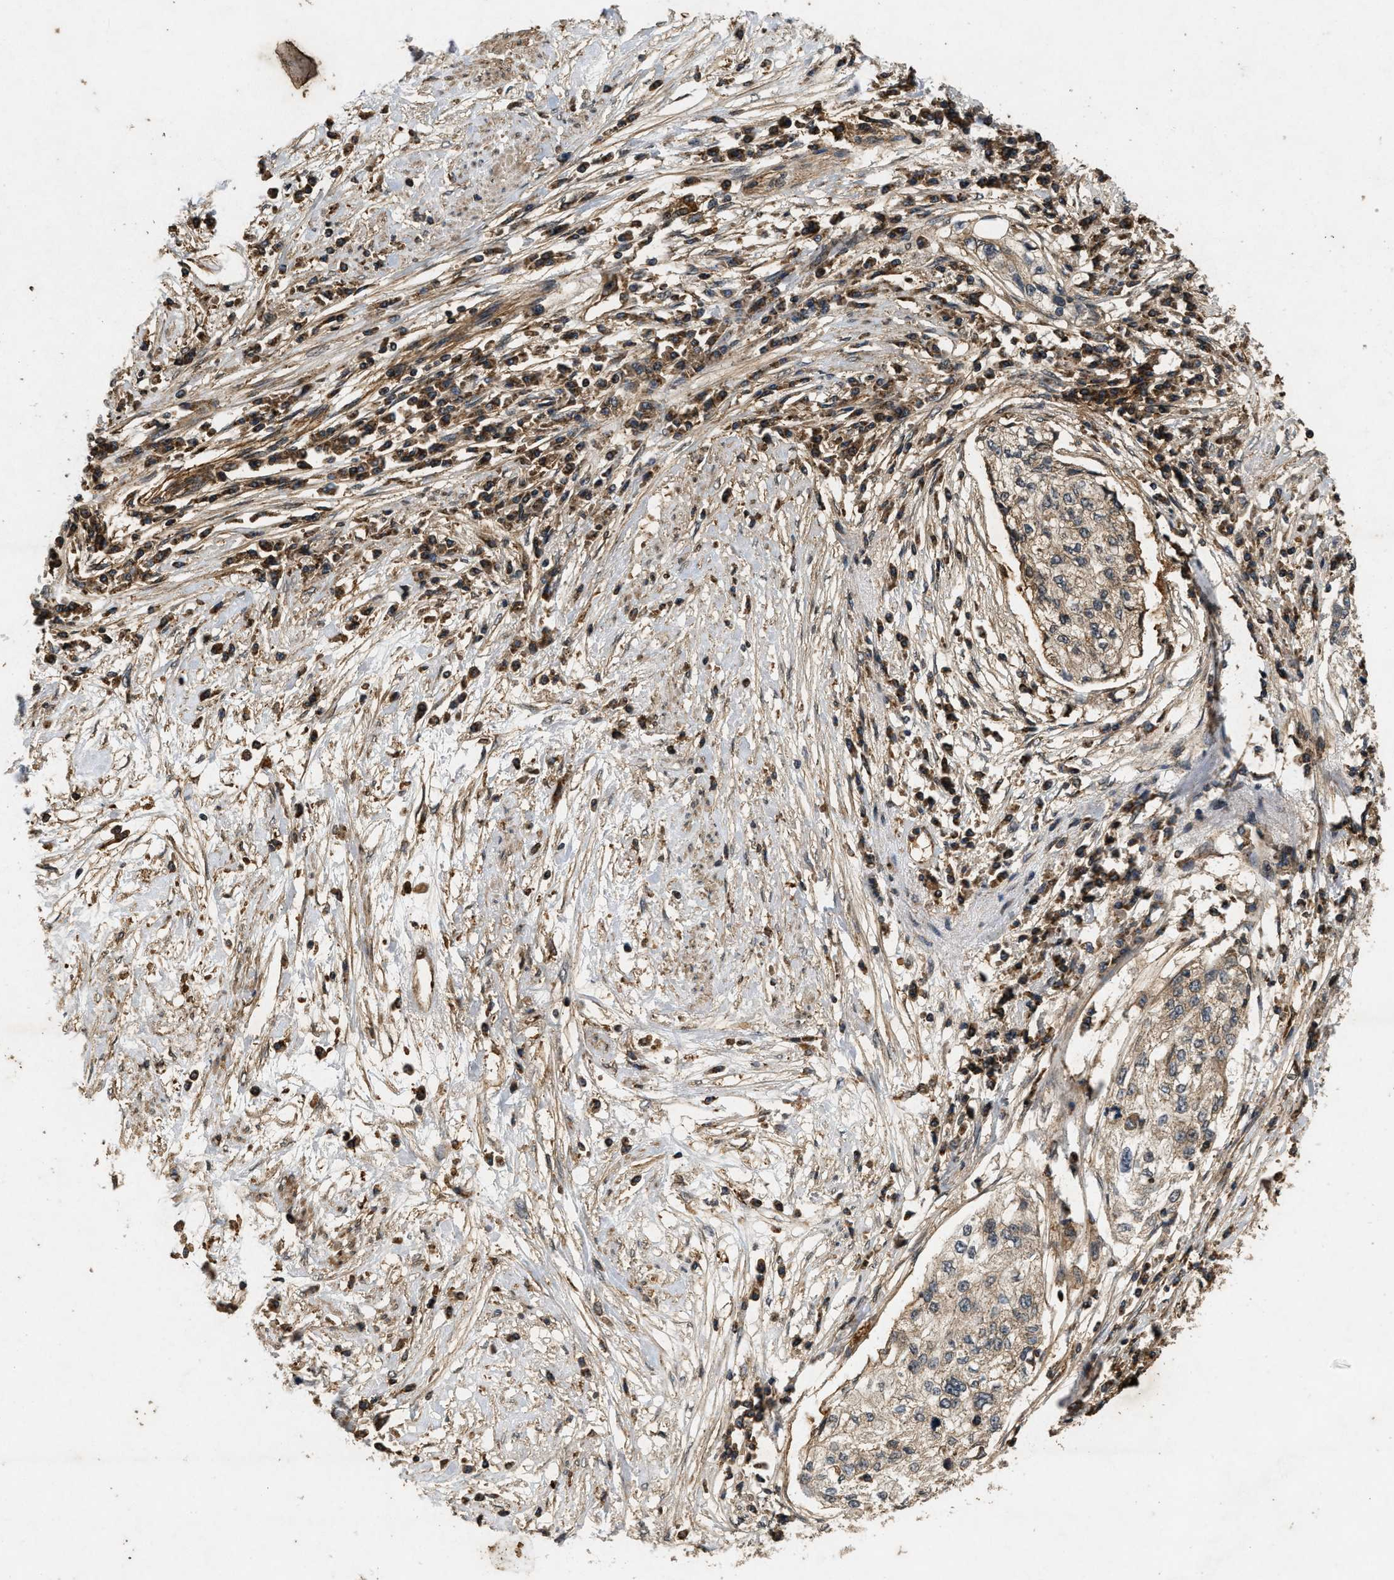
{"staining": {"intensity": "weak", "quantity": "<25%", "location": "cytoplasmic/membranous"}, "tissue": "cervical cancer", "cell_type": "Tumor cells", "image_type": "cancer", "snomed": [{"axis": "morphology", "description": "Squamous cell carcinoma, NOS"}, {"axis": "topography", "description": "Cervix"}], "caption": "Immunohistochemistry (IHC) micrograph of human cervical squamous cell carcinoma stained for a protein (brown), which exhibits no positivity in tumor cells. (DAB (3,3'-diaminobenzidine) IHC, high magnification).", "gene": "GNB4", "patient": {"sex": "female", "age": 57}}